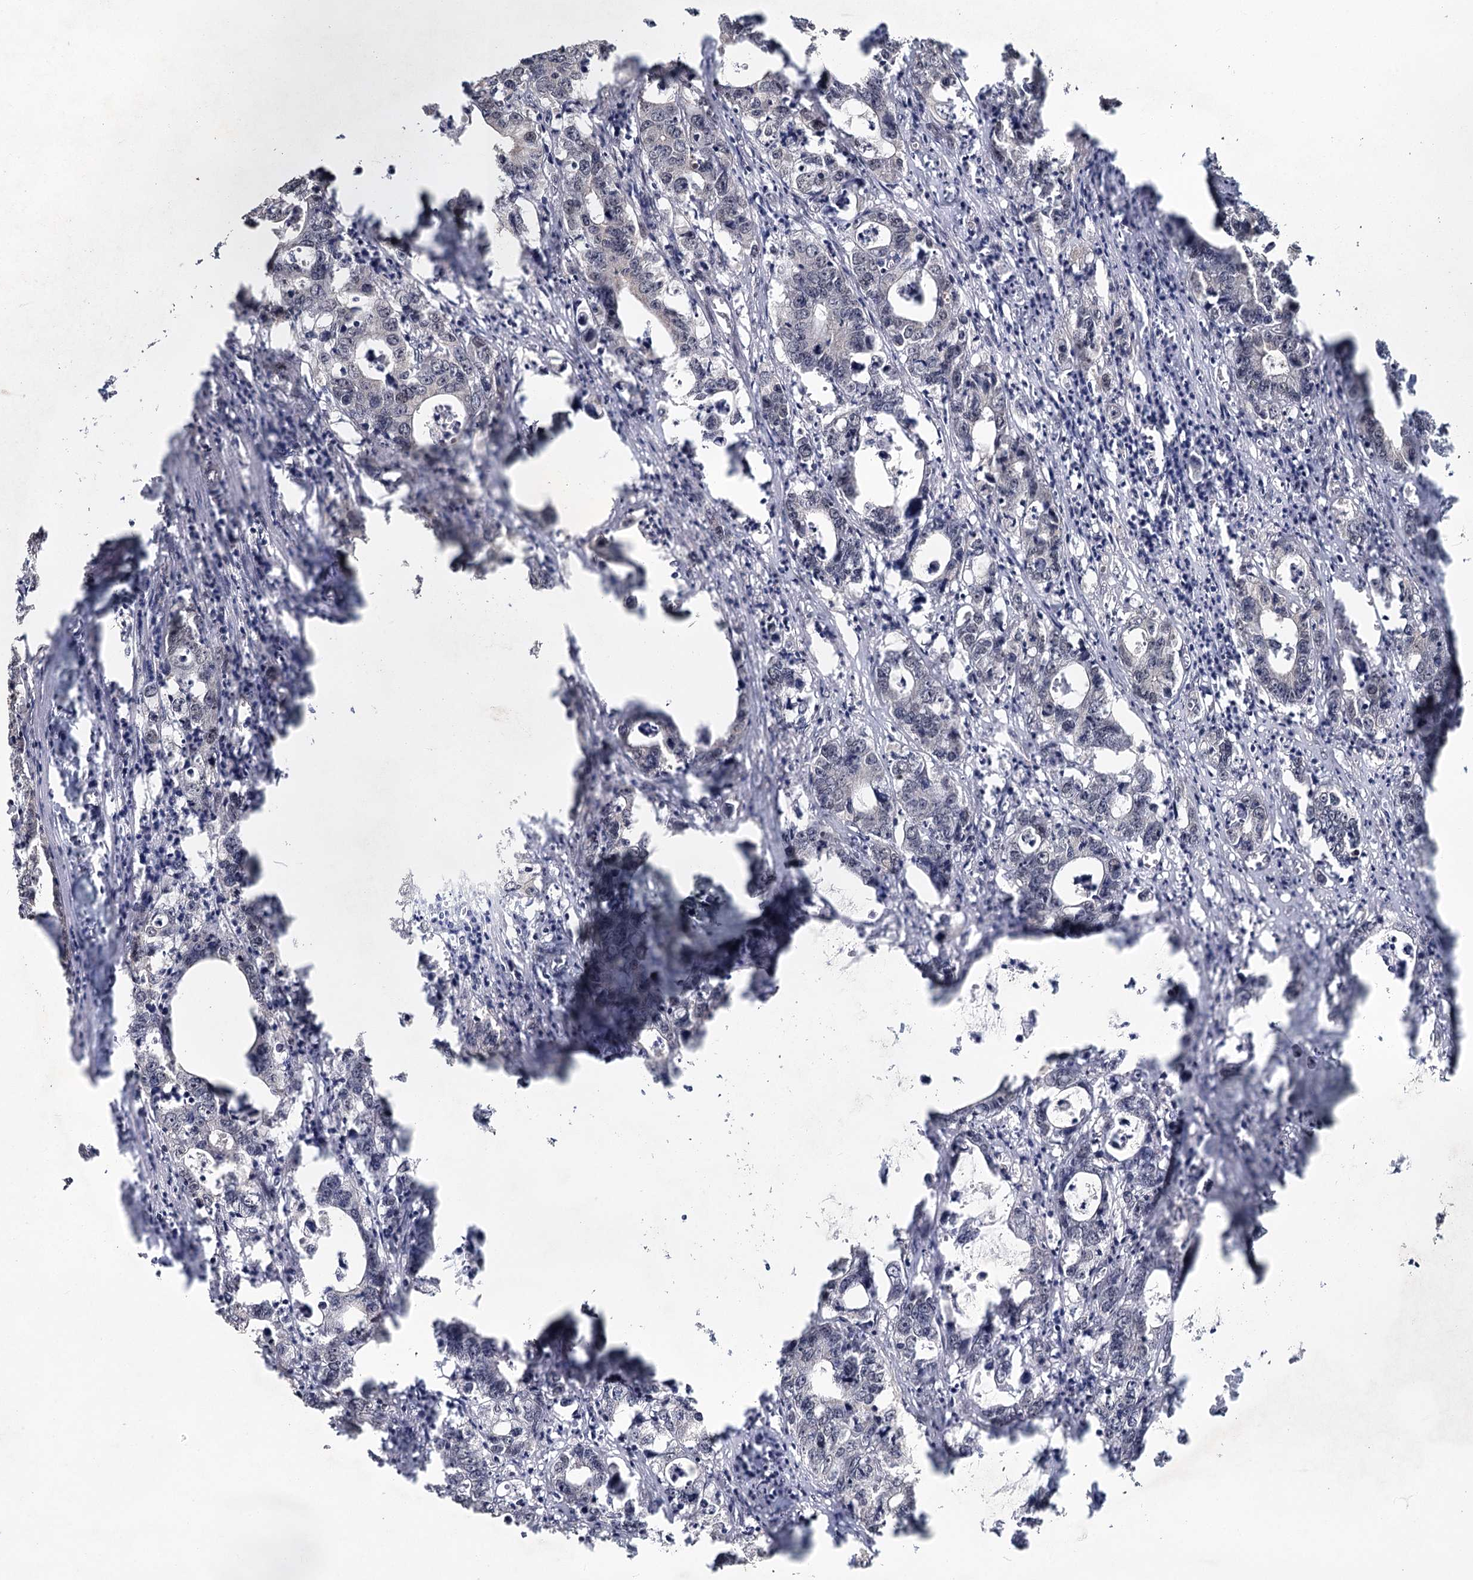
{"staining": {"intensity": "negative", "quantity": "none", "location": "none"}, "tissue": "colorectal cancer", "cell_type": "Tumor cells", "image_type": "cancer", "snomed": [{"axis": "morphology", "description": "Adenocarcinoma, NOS"}, {"axis": "topography", "description": "Colon"}], "caption": "DAB (3,3'-diaminobenzidine) immunohistochemical staining of colorectal cancer exhibits no significant staining in tumor cells.", "gene": "MYG1", "patient": {"sex": "female", "age": 75}}